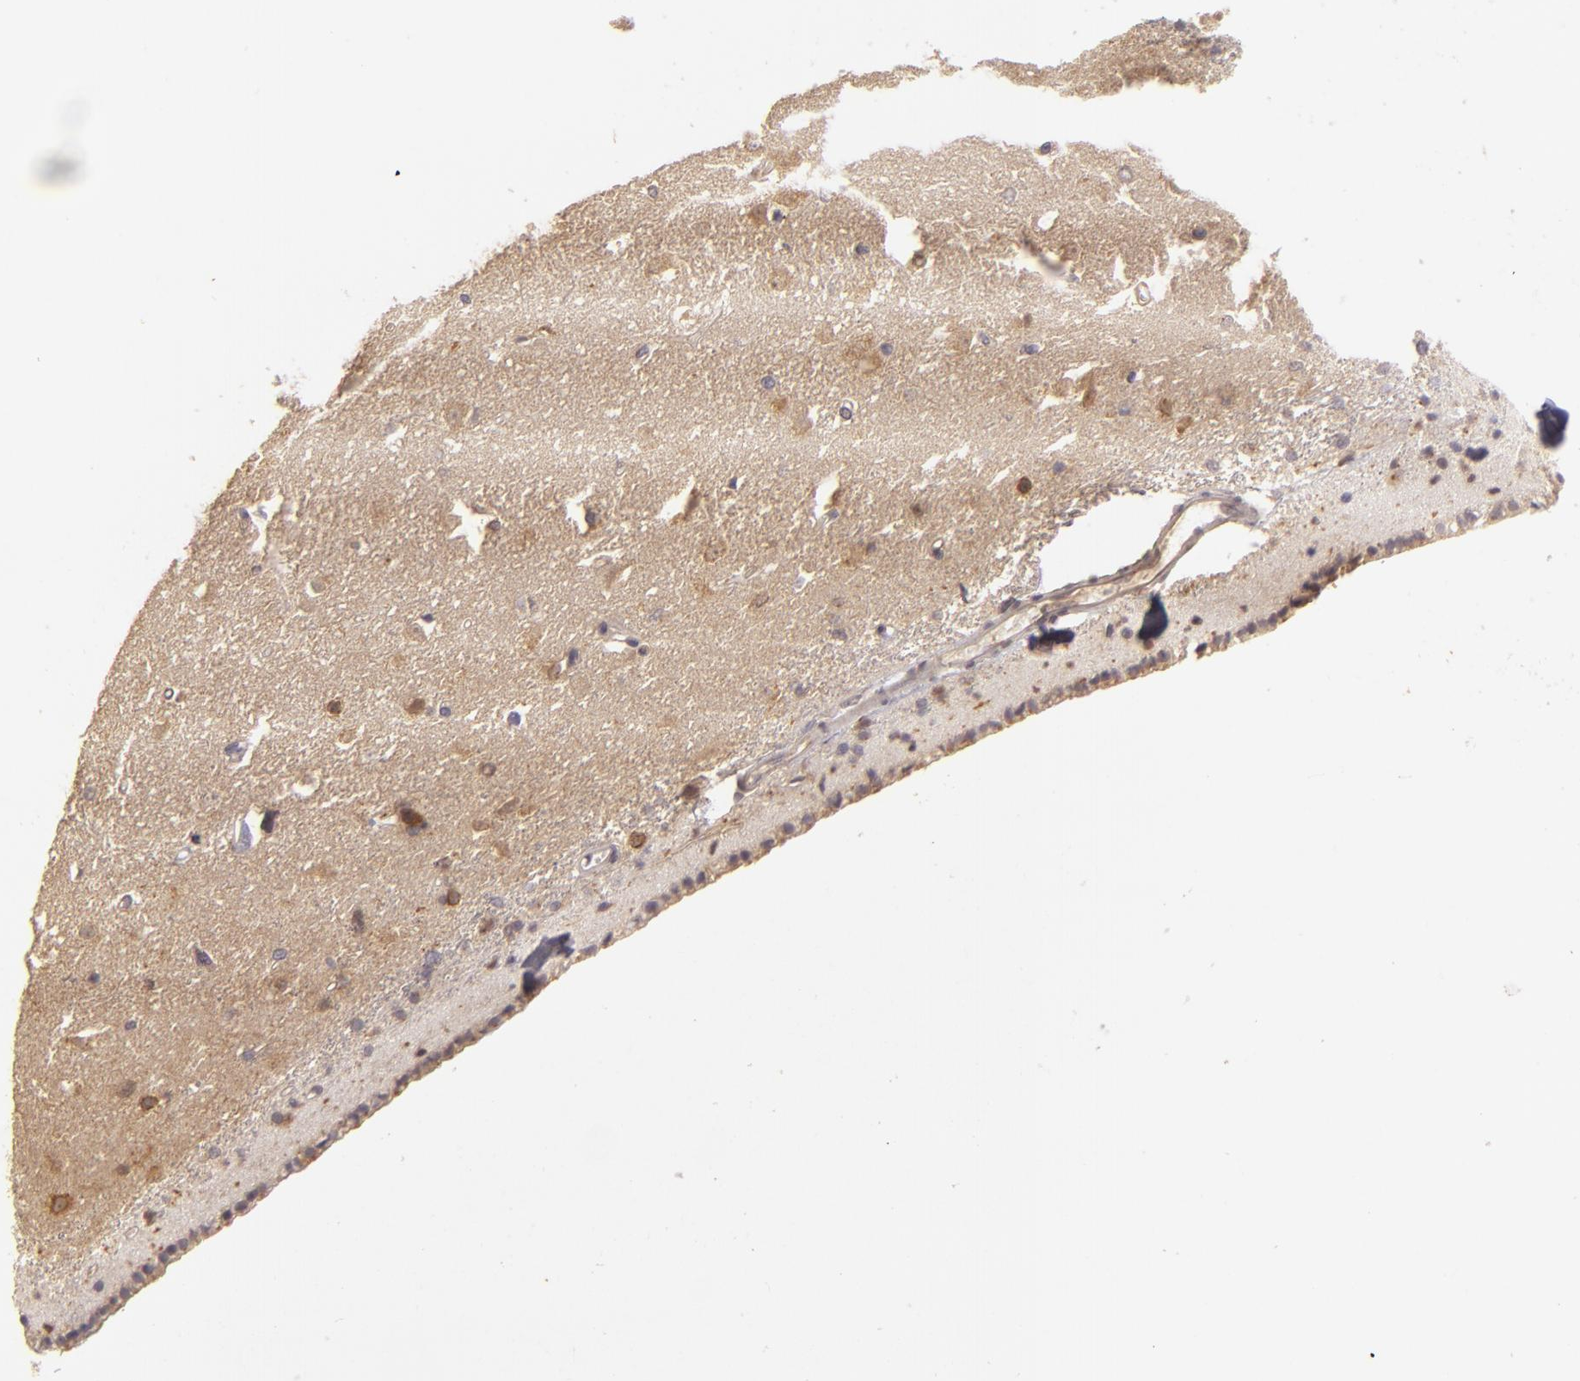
{"staining": {"intensity": "weak", "quantity": "25%-75%", "location": "cytoplasmic/membranous"}, "tissue": "caudate", "cell_type": "Glial cells", "image_type": "normal", "snomed": [{"axis": "morphology", "description": "Normal tissue, NOS"}, {"axis": "topography", "description": "Lateral ventricle wall"}], "caption": "The micrograph reveals a brown stain indicating the presence of a protein in the cytoplasmic/membranous of glial cells in caudate.", "gene": "PRKCD", "patient": {"sex": "female", "age": 19}}